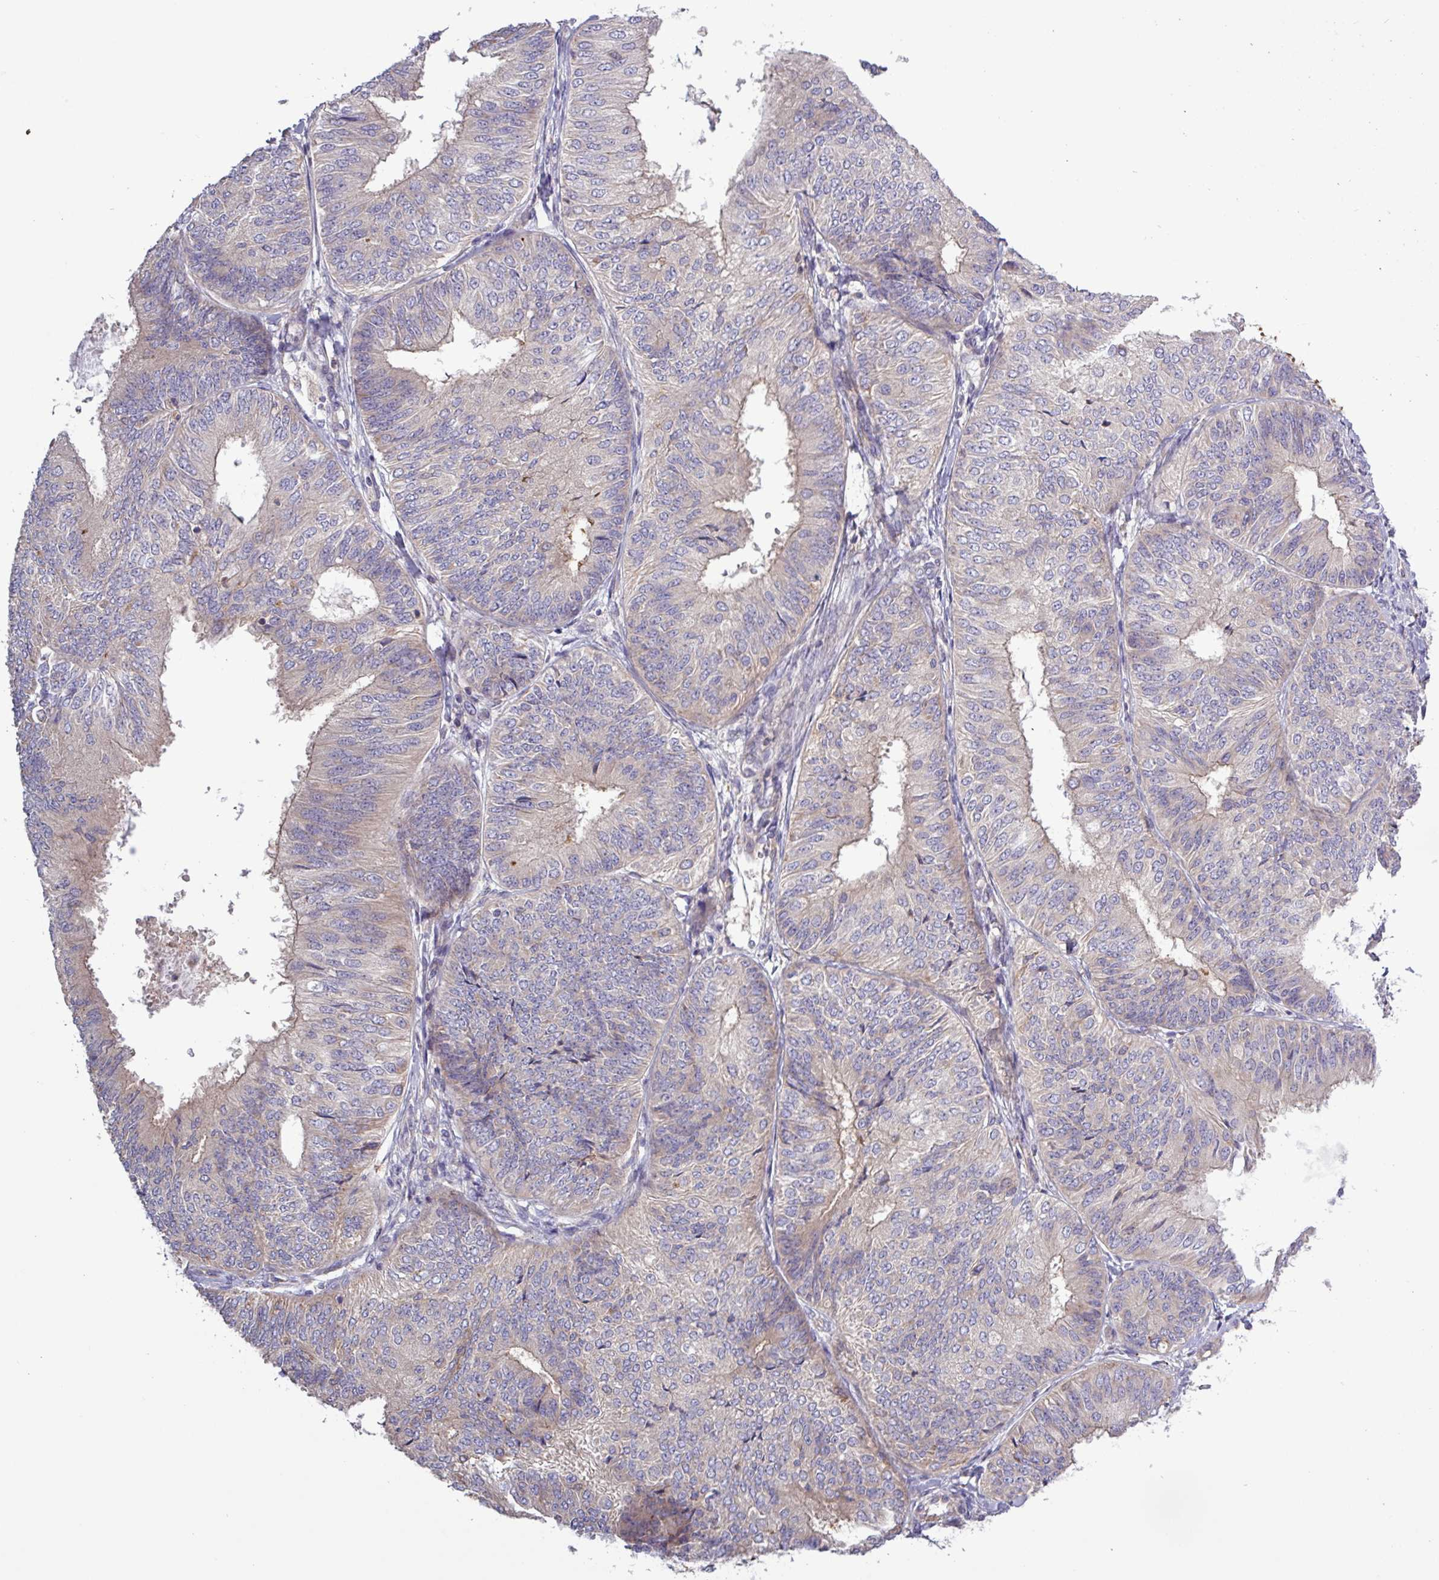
{"staining": {"intensity": "negative", "quantity": "none", "location": "none"}, "tissue": "endometrial cancer", "cell_type": "Tumor cells", "image_type": "cancer", "snomed": [{"axis": "morphology", "description": "Adenocarcinoma, NOS"}, {"axis": "topography", "description": "Endometrium"}], "caption": "IHC of human endometrial adenocarcinoma displays no positivity in tumor cells.", "gene": "PLIN2", "patient": {"sex": "female", "age": 58}}